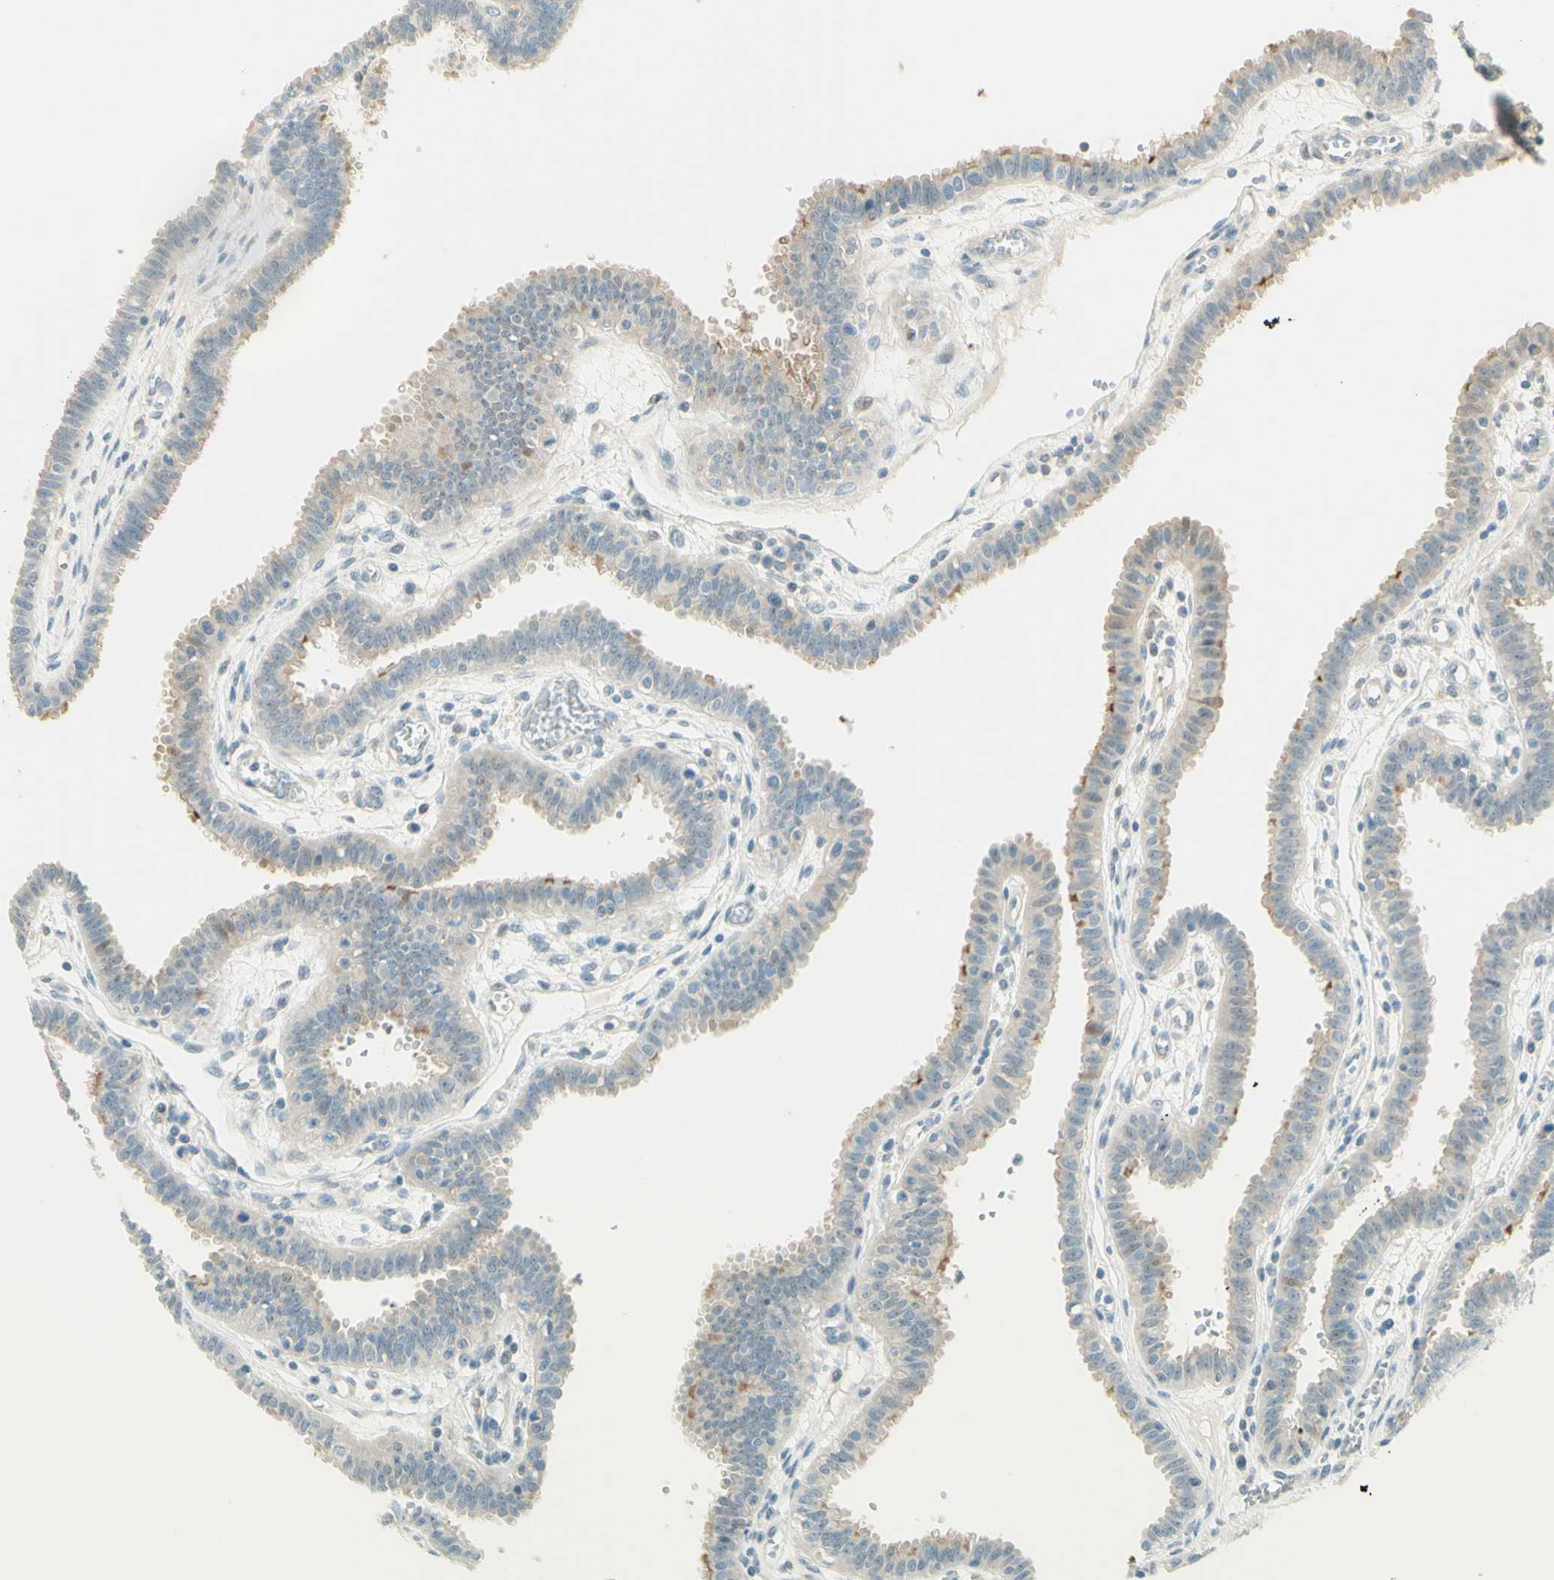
{"staining": {"intensity": "weak", "quantity": "25%-75%", "location": "cytoplasmic/membranous"}, "tissue": "fallopian tube", "cell_type": "Glandular cells", "image_type": "normal", "snomed": [{"axis": "morphology", "description": "Normal tissue, NOS"}, {"axis": "topography", "description": "Fallopian tube"}], "caption": "A high-resolution histopathology image shows IHC staining of normal fallopian tube, which shows weak cytoplasmic/membranous staining in approximately 25%-75% of glandular cells.", "gene": "PROM1", "patient": {"sex": "female", "age": 32}}